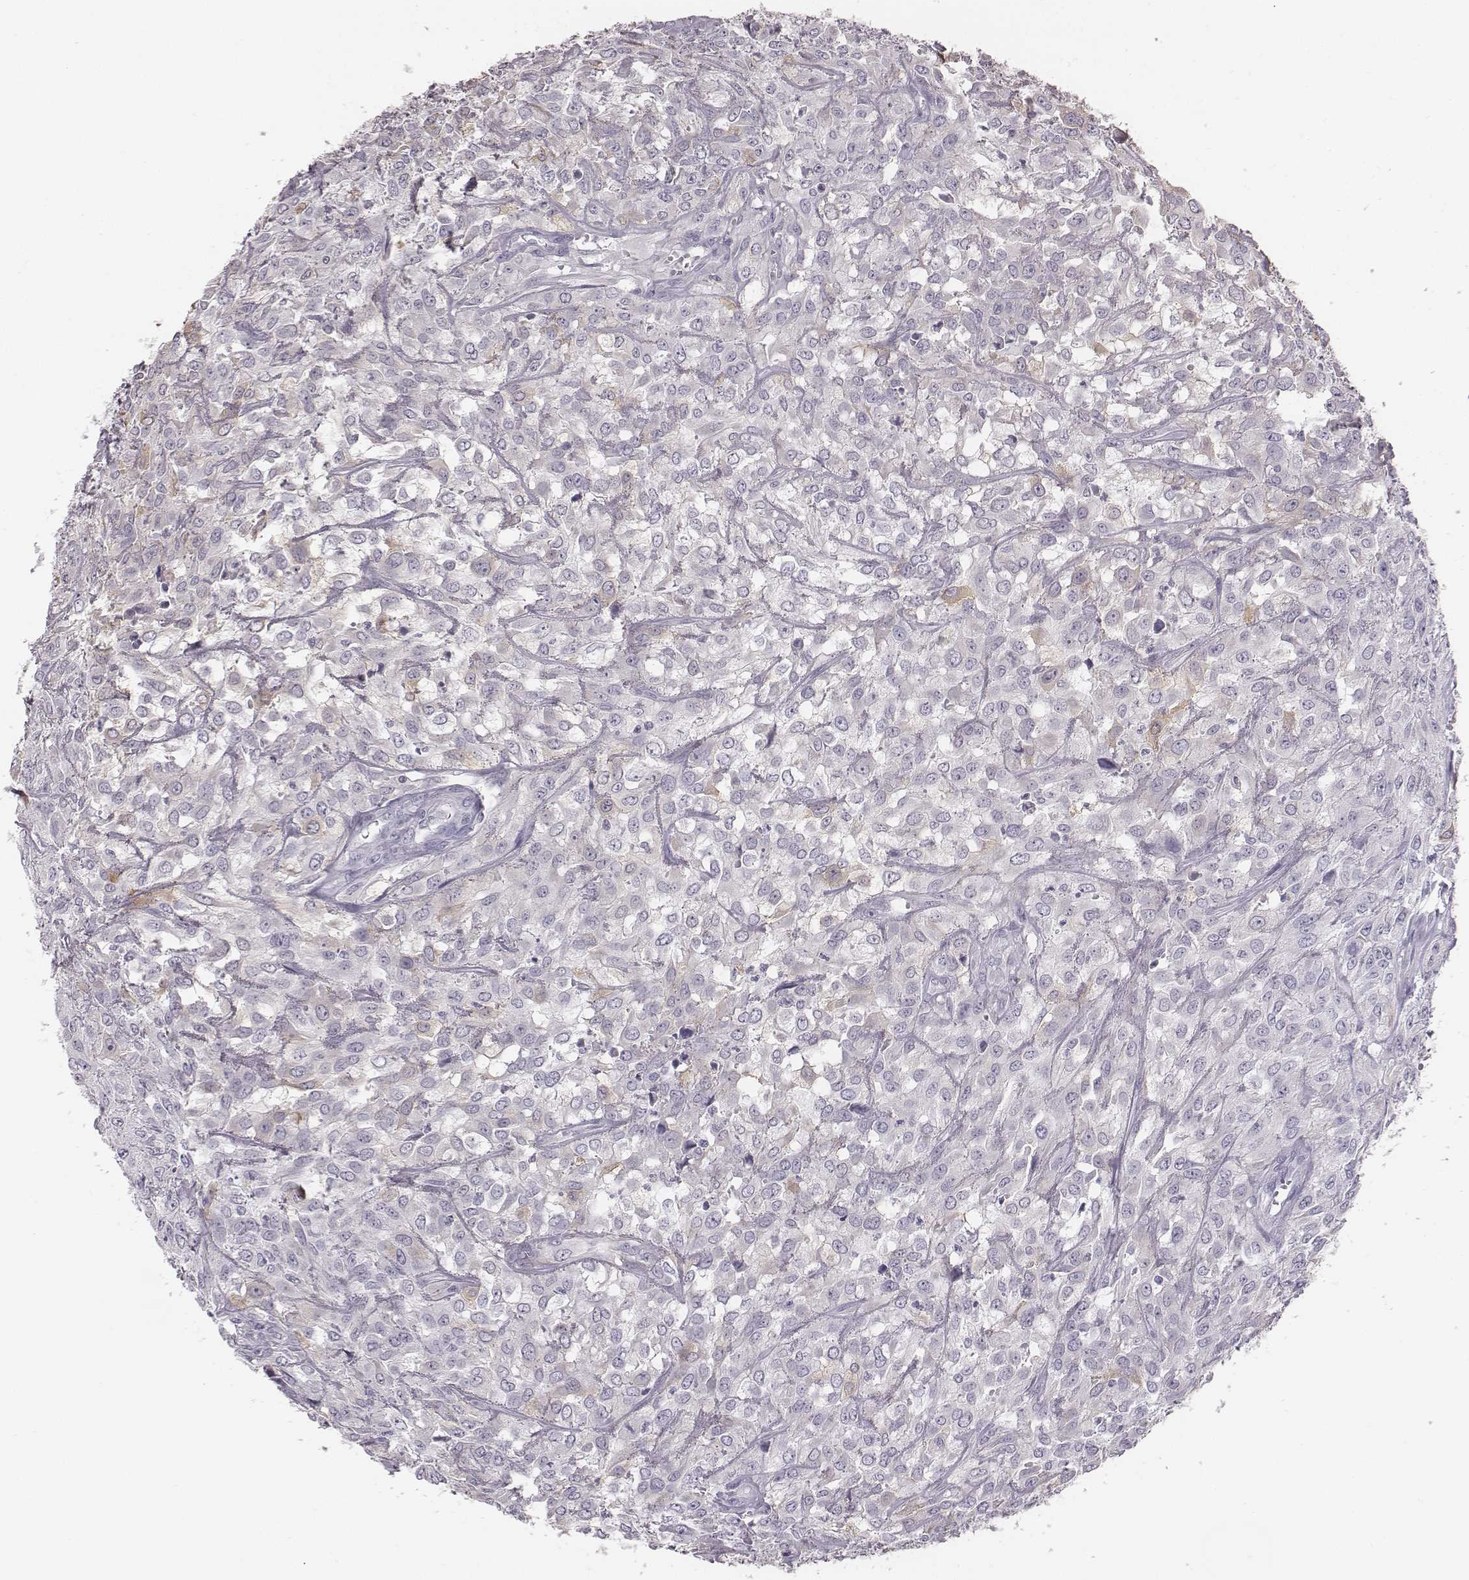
{"staining": {"intensity": "negative", "quantity": "none", "location": "none"}, "tissue": "urothelial cancer", "cell_type": "Tumor cells", "image_type": "cancer", "snomed": [{"axis": "morphology", "description": "Urothelial carcinoma, High grade"}, {"axis": "topography", "description": "Urinary bladder"}], "caption": "Tumor cells show no significant expression in urothelial cancer. (Immunohistochemistry, brightfield microscopy, high magnification).", "gene": "C6orf58", "patient": {"sex": "male", "age": 67}}